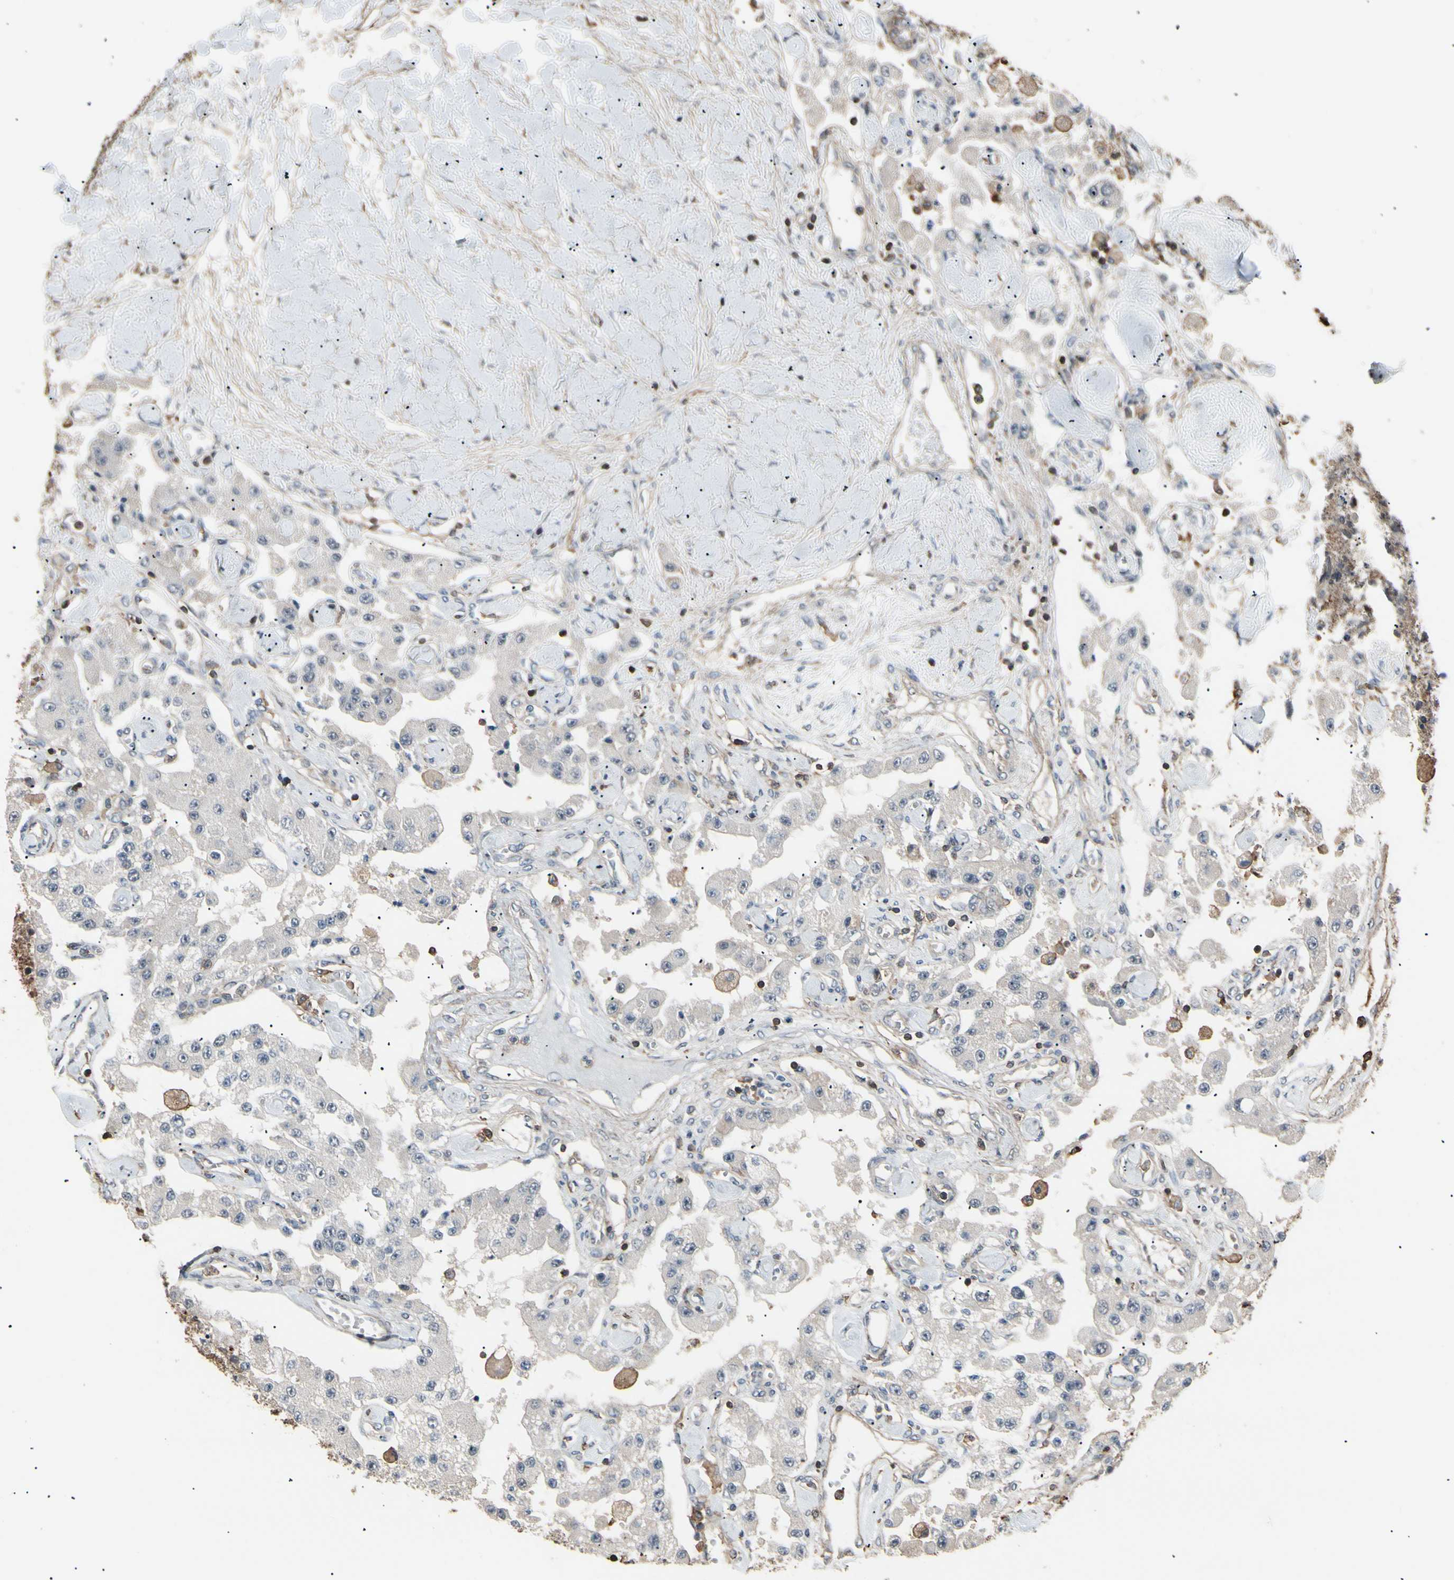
{"staining": {"intensity": "negative", "quantity": "none", "location": "none"}, "tissue": "carcinoid", "cell_type": "Tumor cells", "image_type": "cancer", "snomed": [{"axis": "morphology", "description": "Carcinoid, malignant, NOS"}, {"axis": "topography", "description": "Pancreas"}], "caption": "DAB (3,3'-diaminobenzidine) immunohistochemical staining of carcinoid displays no significant positivity in tumor cells. The staining was performed using DAB to visualize the protein expression in brown, while the nuclei were stained in blue with hematoxylin (Magnification: 20x).", "gene": "MAPK13", "patient": {"sex": "male", "age": 41}}